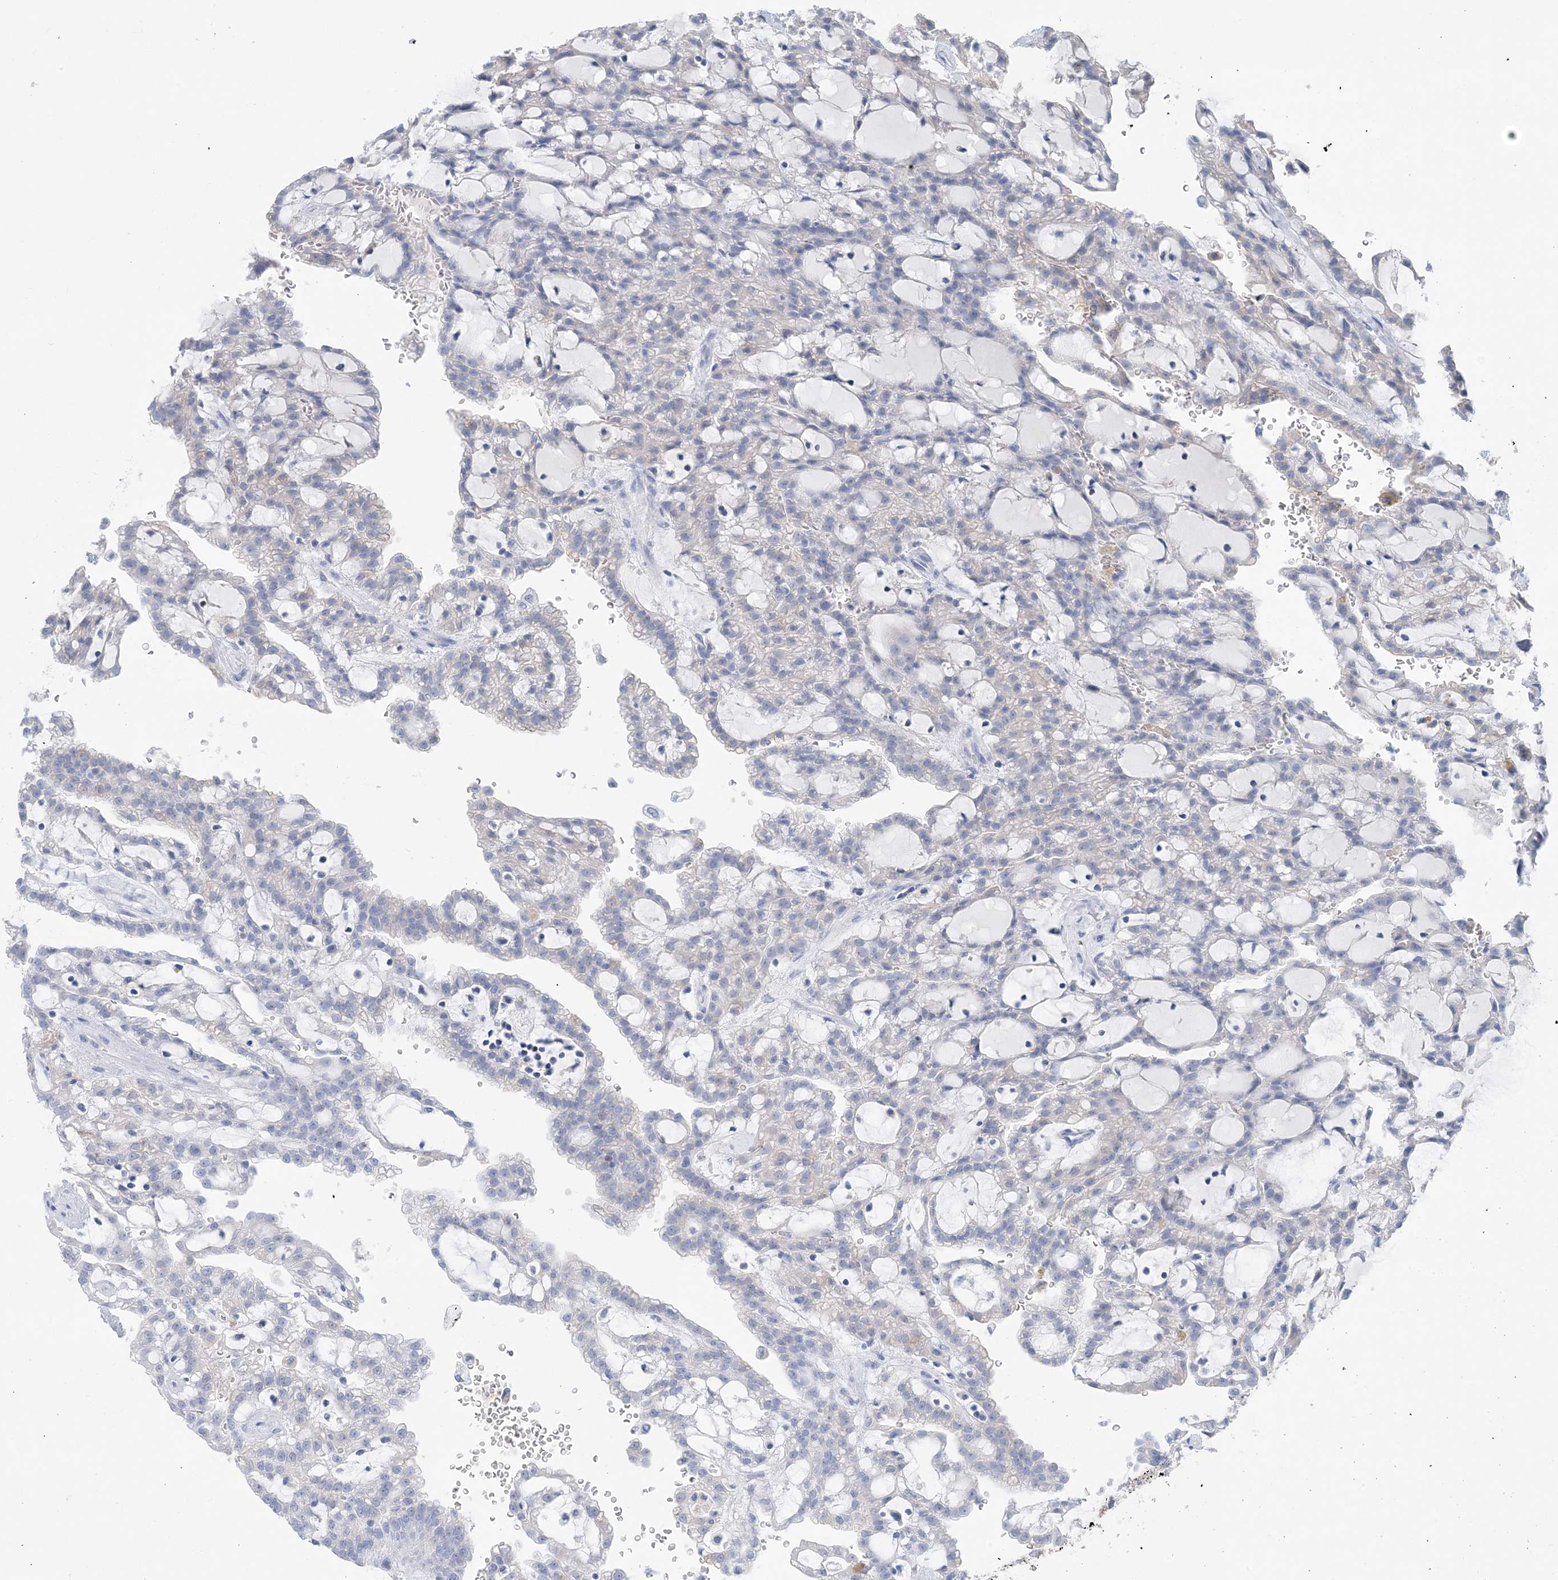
{"staining": {"intensity": "negative", "quantity": "none", "location": "none"}, "tissue": "renal cancer", "cell_type": "Tumor cells", "image_type": "cancer", "snomed": [{"axis": "morphology", "description": "Adenocarcinoma, NOS"}, {"axis": "topography", "description": "Kidney"}], "caption": "Renal cancer (adenocarcinoma) was stained to show a protein in brown. There is no significant expression in tumor cells.", "gene": "SH3YL1", "patient": {"sex": "male", "age": 63}}